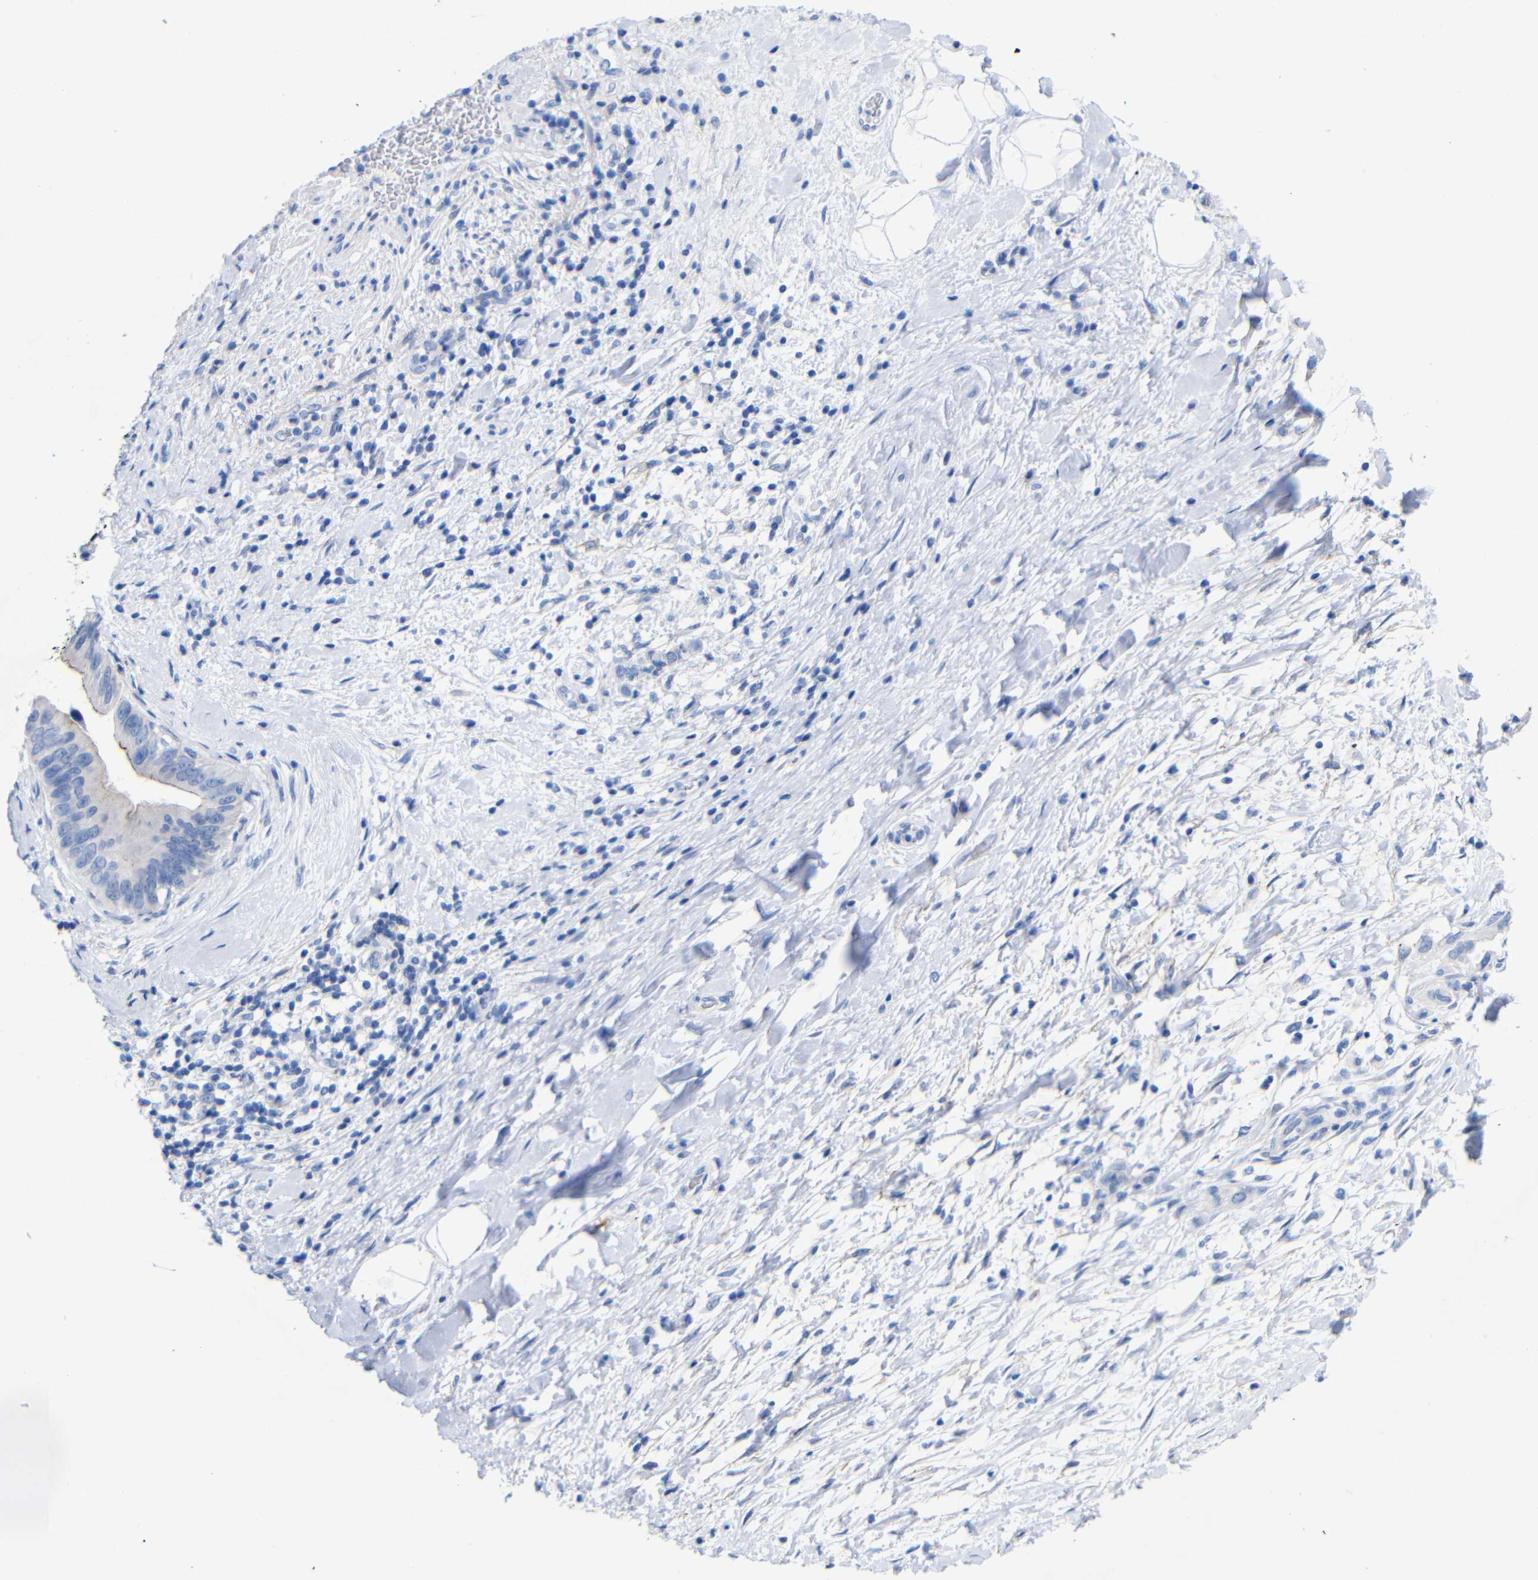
{"staining": {"intensity": "negative", "quantity": "none", "location": "none"}, "tissue": "pancreatic cancer", "cell_type": "Tumor cells", "image_type": "cancer", "snomed": [{"axis": "morphology", "description": "Adenocarcinoma, NOS"}, {"axis": "topography", "description": "Pancreas"}], "caption": "Protein analysis of adenocarcinoma (pancreatic) shows no significant expression in tumor cells.", "gene": "CGNL1", "patient": {"sex": "male", "age": 55}}